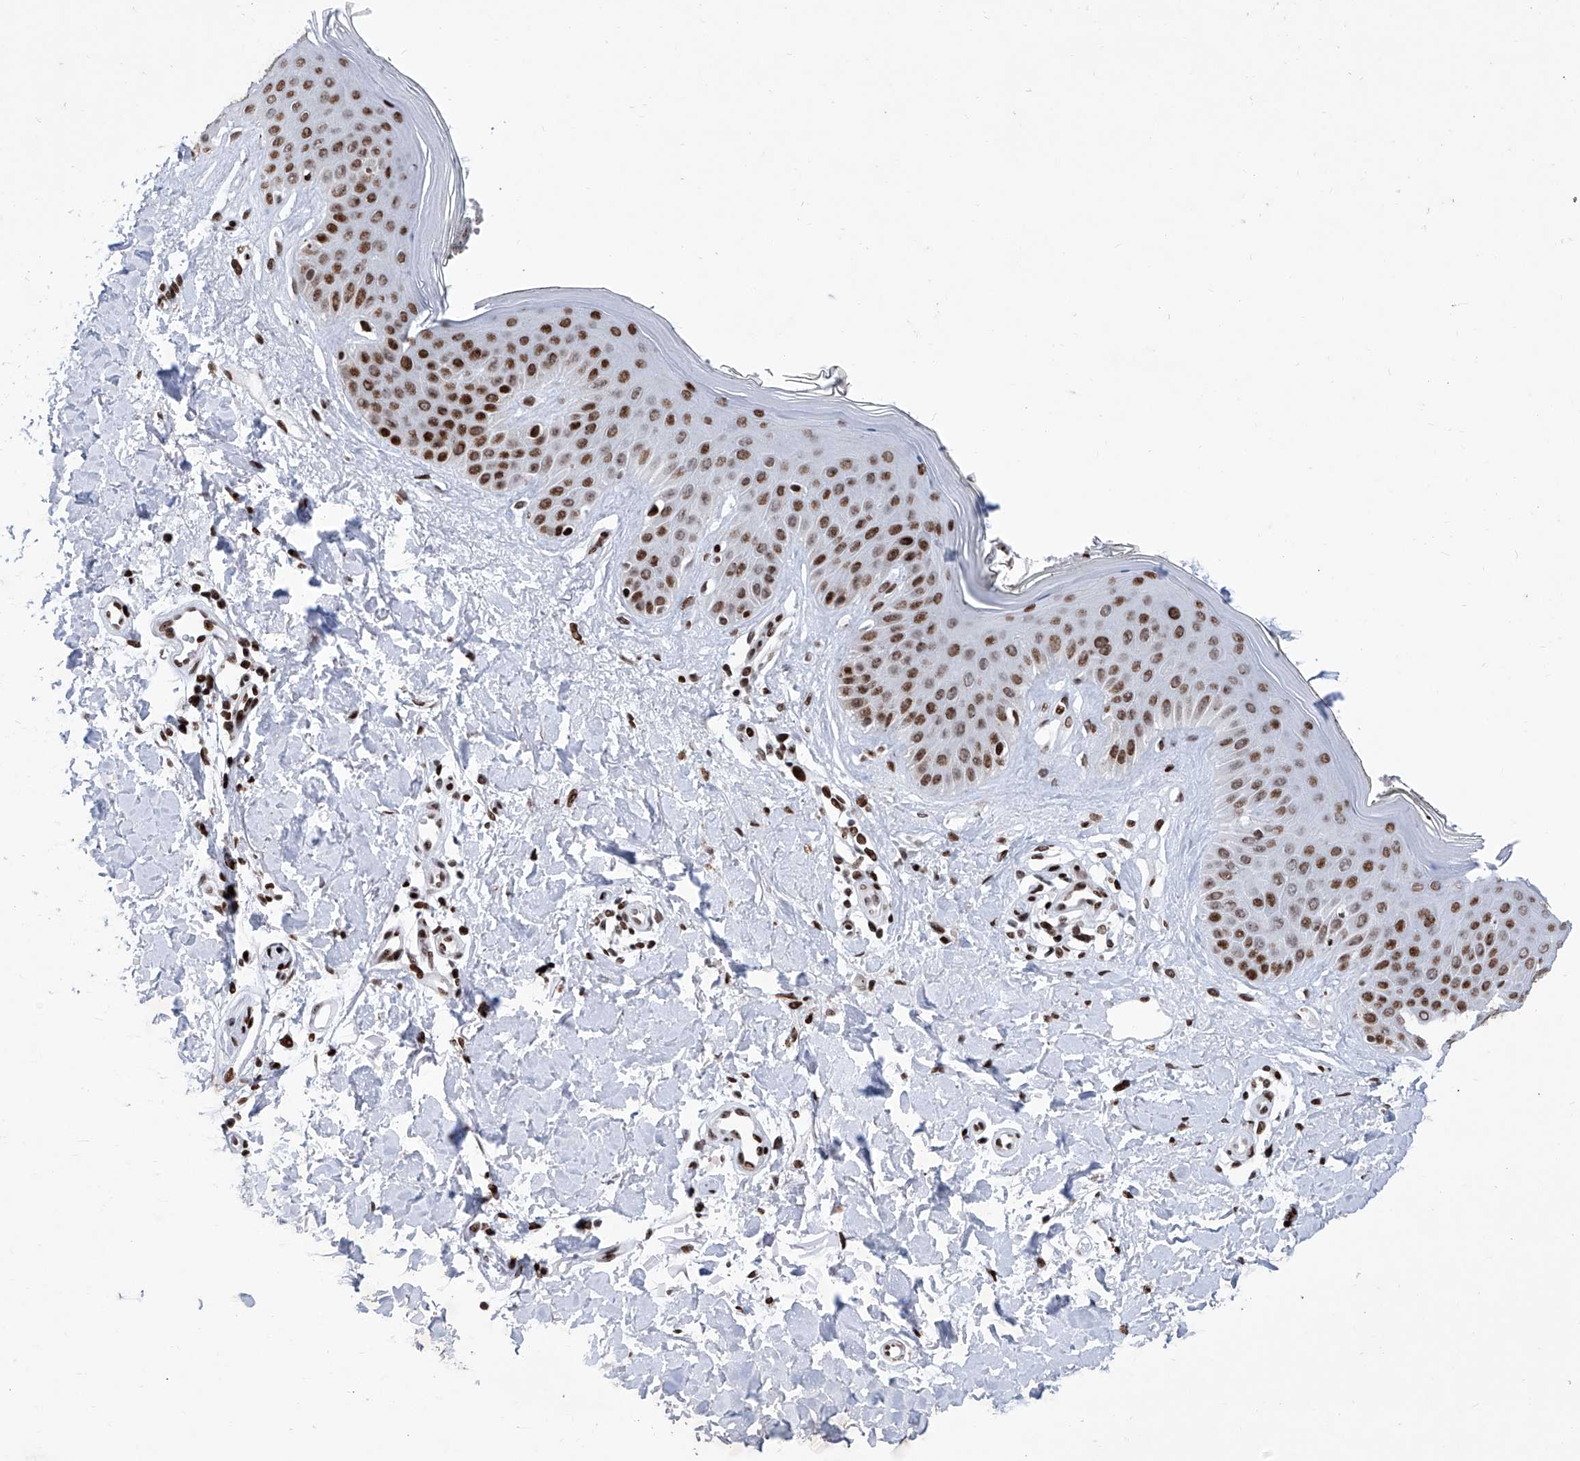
{"staining": {"intensity": "strong", "quantity": ">75%", "location": "nuclear"}, "tissue": "skin", "cell_type": "Fibroblasts", "image_type": "normal", "snomed": [{"axis": "morphology", "description": "Normal tissue, NOS"}, {"axis": "topography", "description": "Skin"}], "caption": "DAB immunohistochemical staining of normal human skin shows strong nuclear protein staining in about >75% of fibroblasts. Immunohistochemistry (ihc) stains the protein in brown and the nuclei are stained blue.", "gene": "HEY2", "patient": {"sex": "female", "age": 64}}